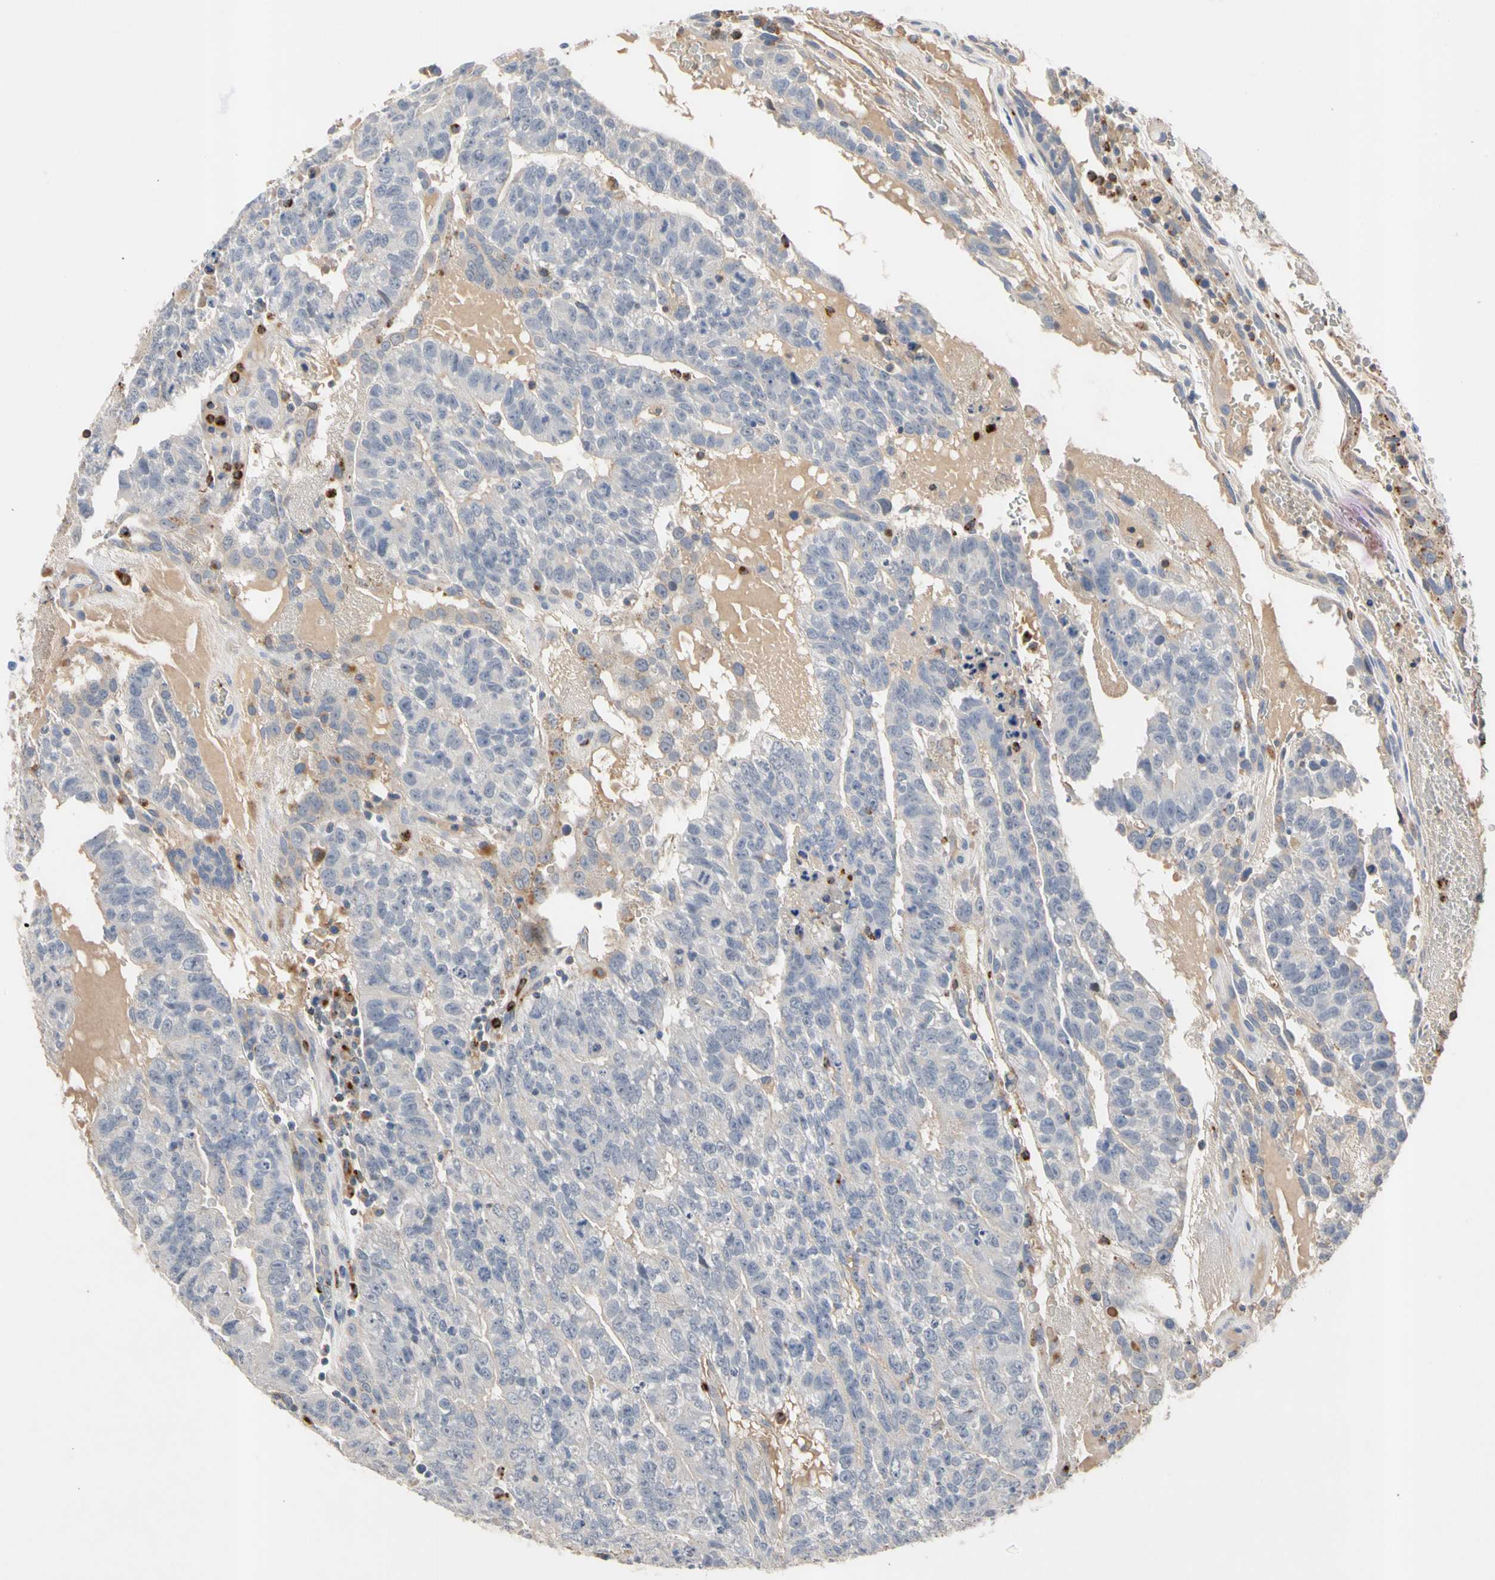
{"staining": {"intensity": "negative", "quantity": "none", "location": "none"}, "tissue": "testis cancer", "cell_type": "Tumor cells", "image_type": "cancer", "snomed": [{"axis": "morphology", "description": "Seminoma, NOS"}, {"axis": "morphology", "description": "Carcinoma, Embryonal, NOS"}, {"axis": "topography", "description": "Testis"}], "caption": "Immunohistochemistry (IHC) of human testis cancer shows no positivity in tumor cells.", "gene": "ADA2", "patient": {"sex": "male", "age": 52}}